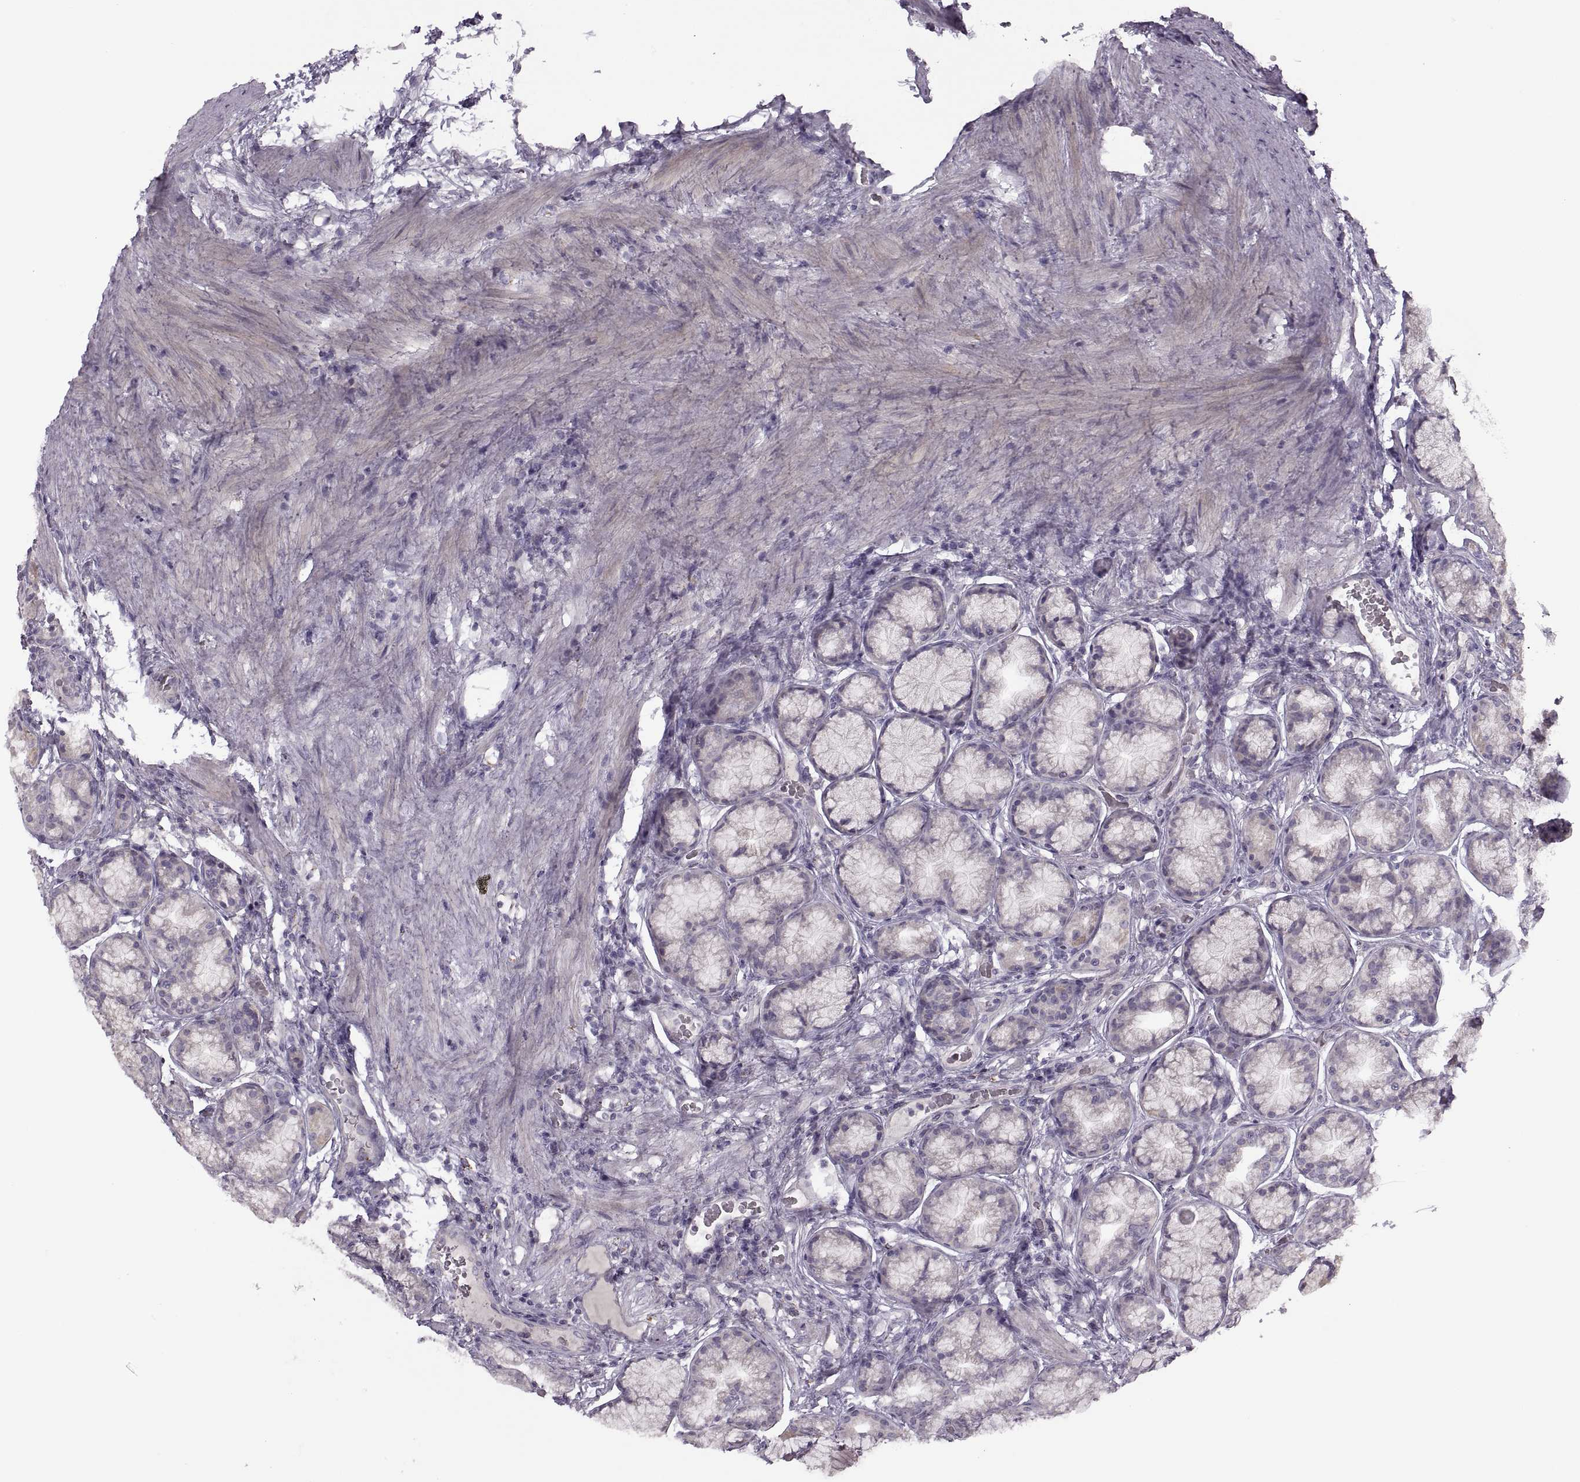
{"staining": {"intensity": "weak", "quantity": "<25%", "location": "cytoplasmic/membranous"}, "tissue": "stomach", "cell_type": "Glandular cells", "image_type": "normal", "snomed": [{"axis": "morphology", "description": "Normal tissue, NOS"}, {"axis": "morphology", "description": "Adenocarcinoma, NOS"}, {"axis": "morphology", "description": "Adenocarcinoma, High grade"}, {"axis": "topography", "description": "Stomach, upper"}, {"axis": "topography", "description": "Stomach"}], "caption": "This is an immunohistochemistry (IHC) photomicrograph of normal stomach. There is no staining in glandular cells.", "gene": "PIERCE1", "patient": {"sex": "female", "age": 65}}